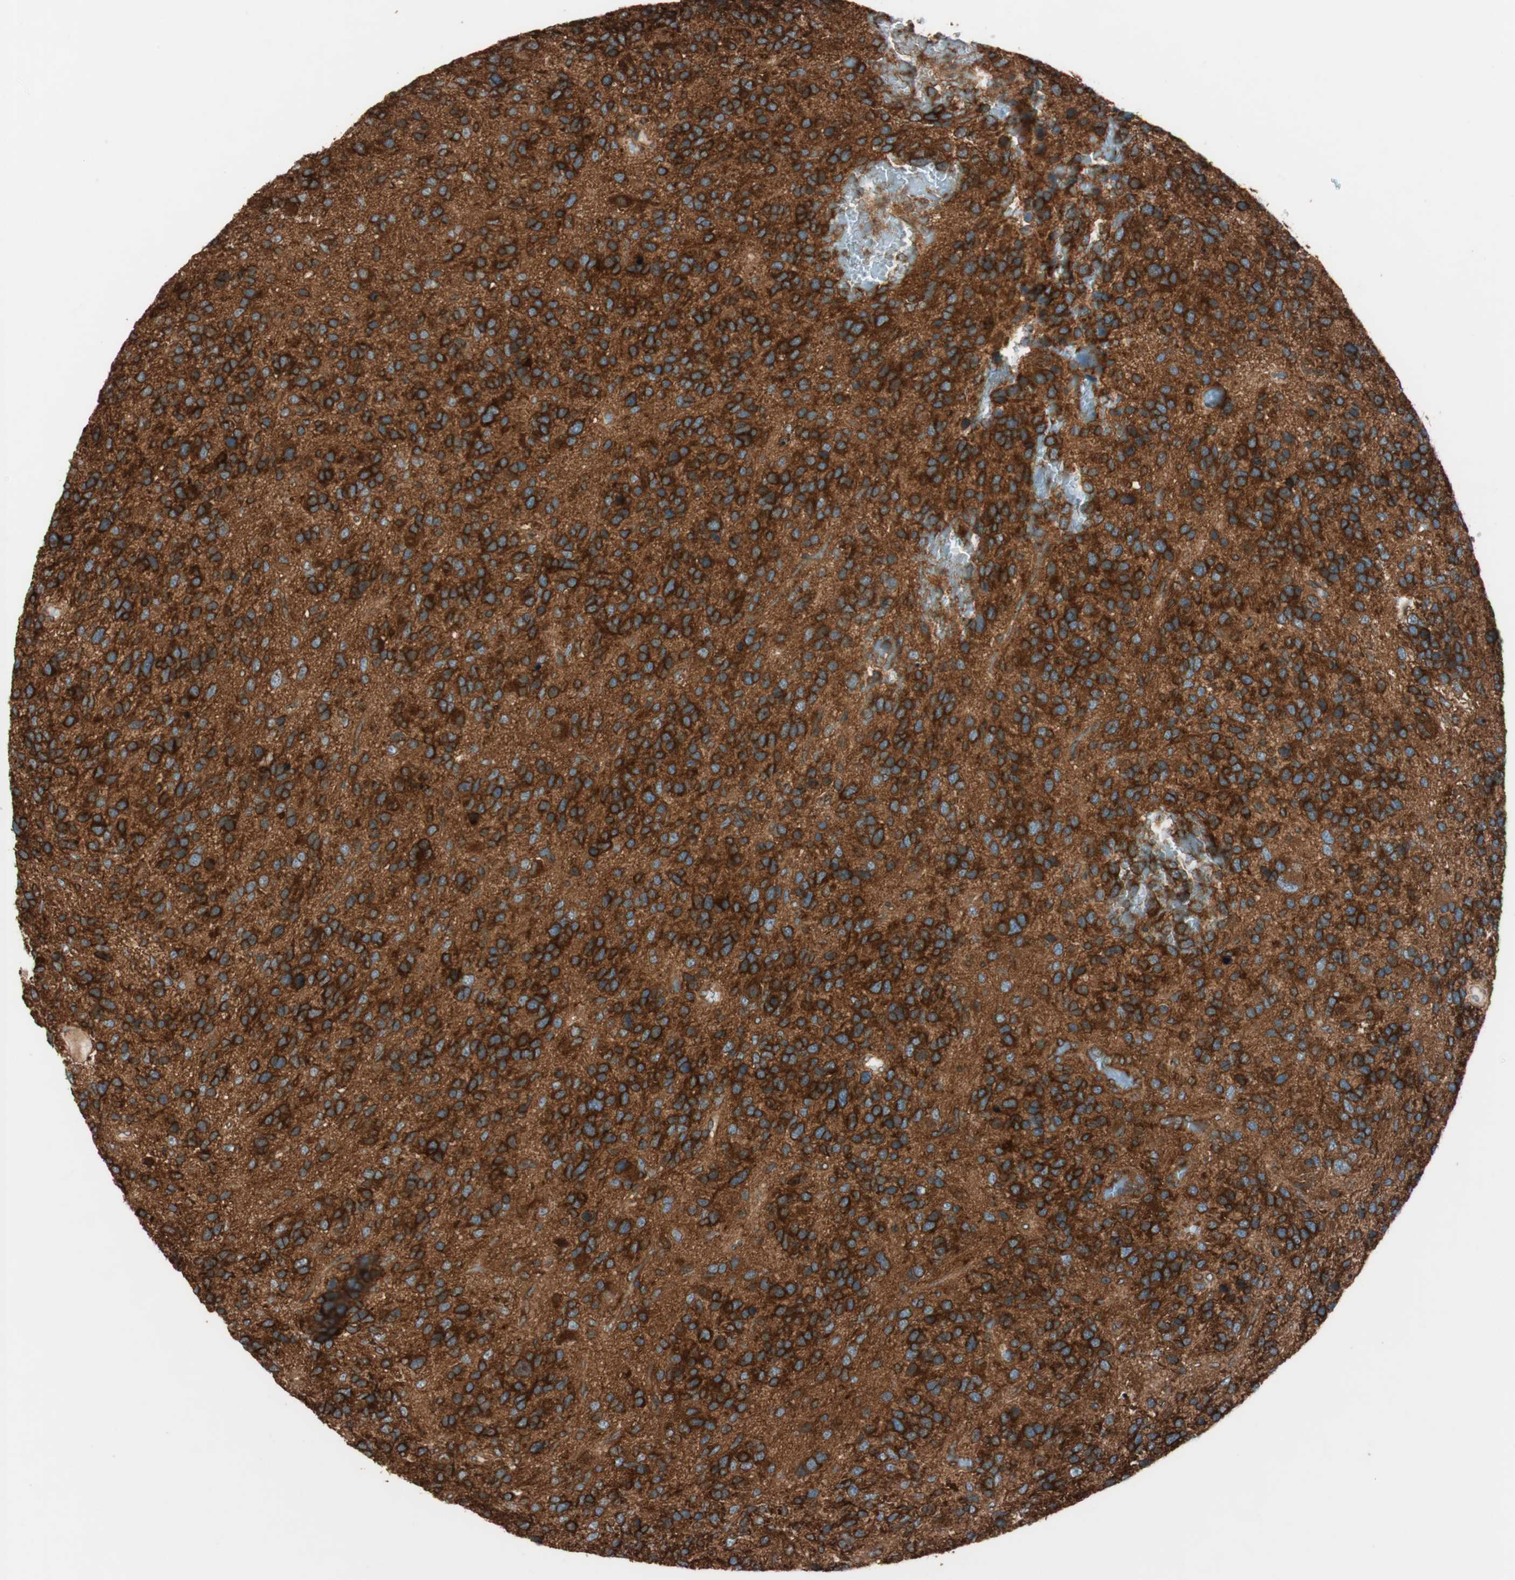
{"staining": {"intensity": "strong", "quantity": ">75%", "location": "cytoplasmic/membranous"}, "tissue": "glioma", "cell_type": "Tumor cells", "image_type": "cancer", "snomed": [{"axis": "morphology", "description": "Glioma, malignant, High grade"}, {"axis": "topography", "description": "Brain"}], "caption": "This image reveals immunohistochemistry staining of malignant high-grade glioma, with high strong cytoplasmic/membranous staining in about >75% of tumor cells.", "gene": "RAB5A", "patient": {"sex": "female", "age": 58}}